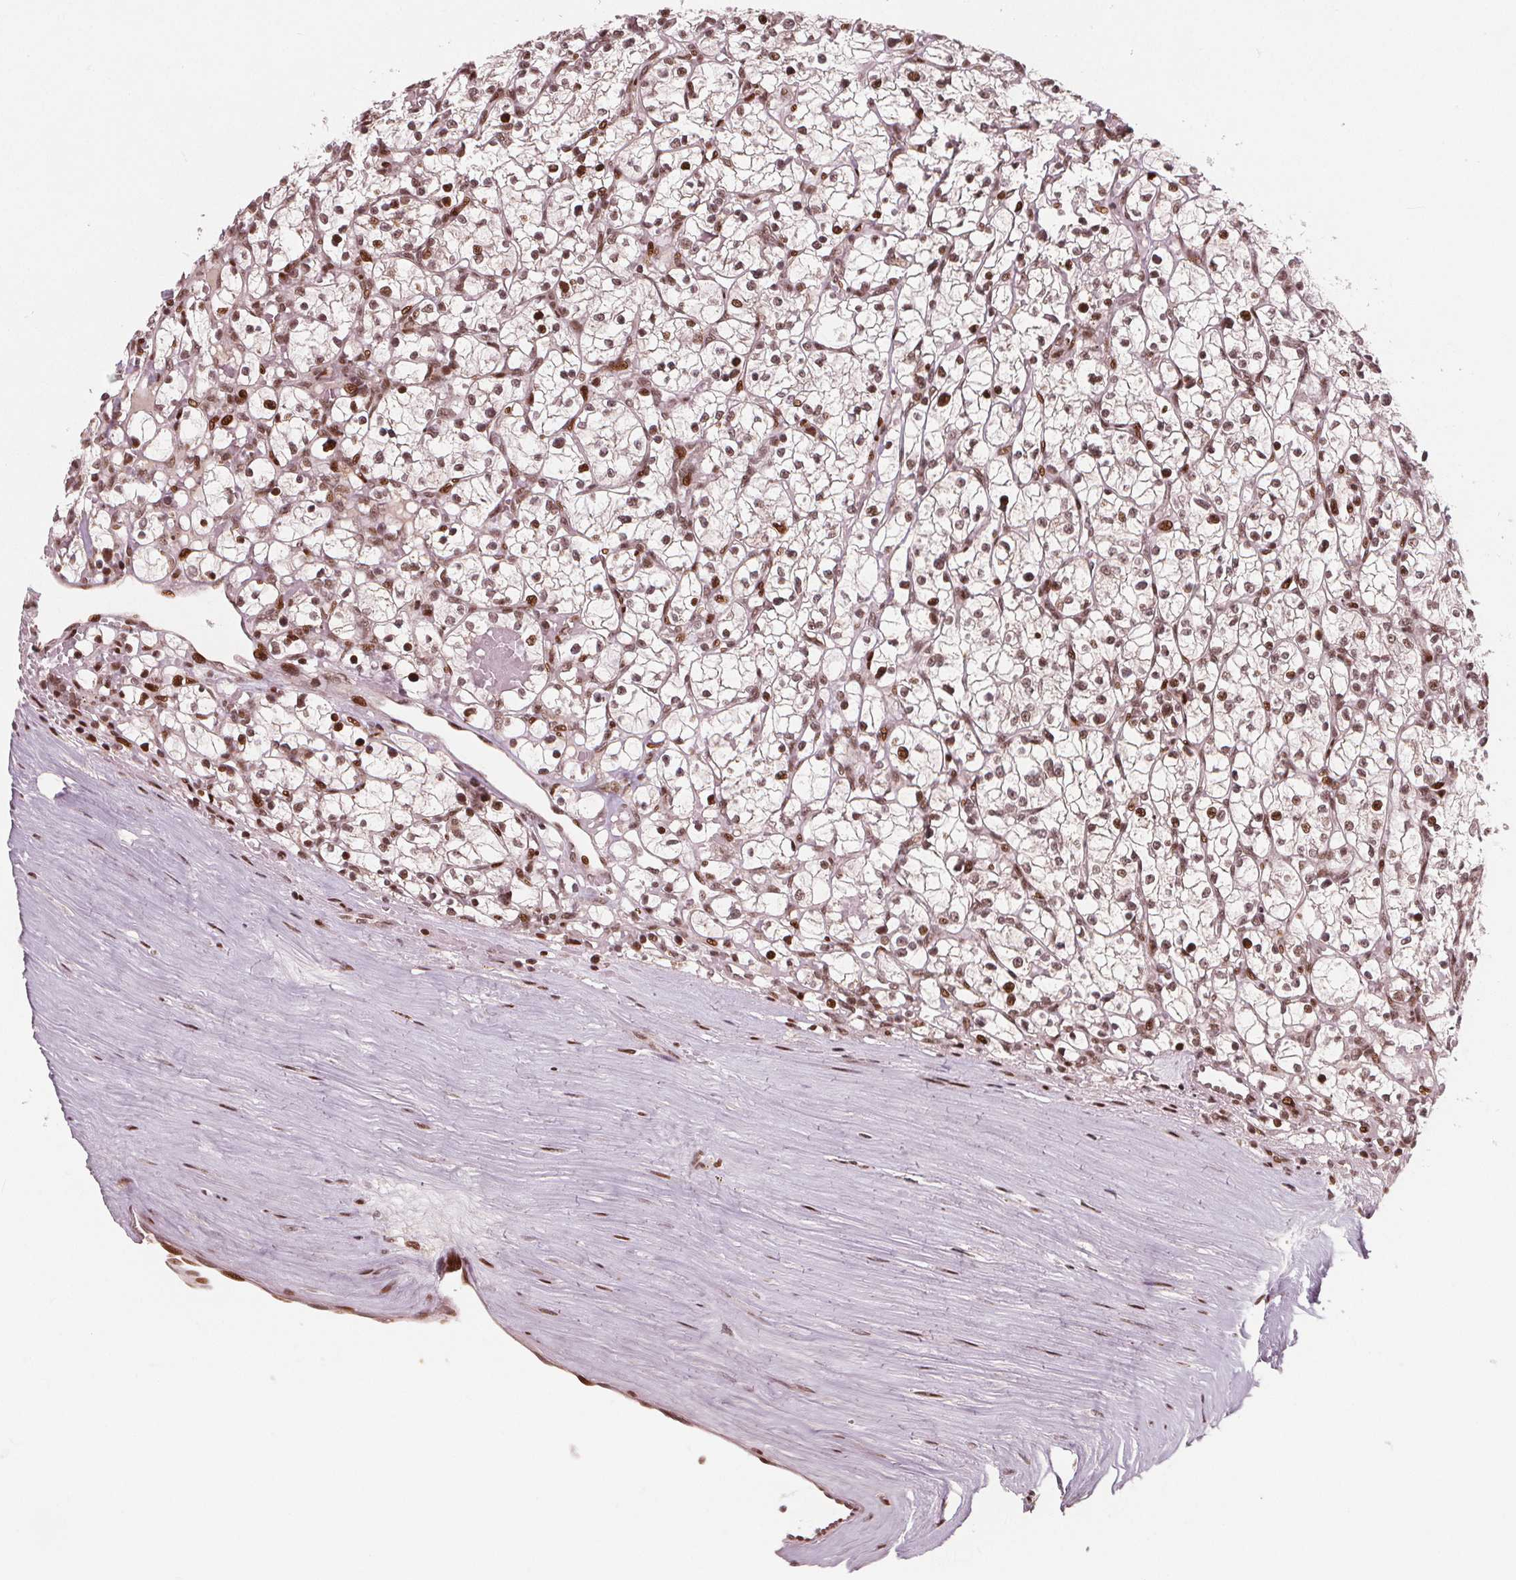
{"staining": {"intensity": "moderate", "quantity": ">75%", "location": "nuclear"}, "tissue": "renal cancer", "cell_type": "Tumor cells", "image_type": "cancer", "snomed": [{"axis": "morphology", "description": "Adenocarcinoma, NOS"}, {"axis": "topography", "description": "Kidney"}], "caption": "DAB immunohistochemical staining of human renal cancer (adenocarcinoma) exhibits moderate nuclear protein staining in approximately >75% of tumor cells.", "gene": "SNRNP35", "patient": {"sex": "female", "age": 64}}